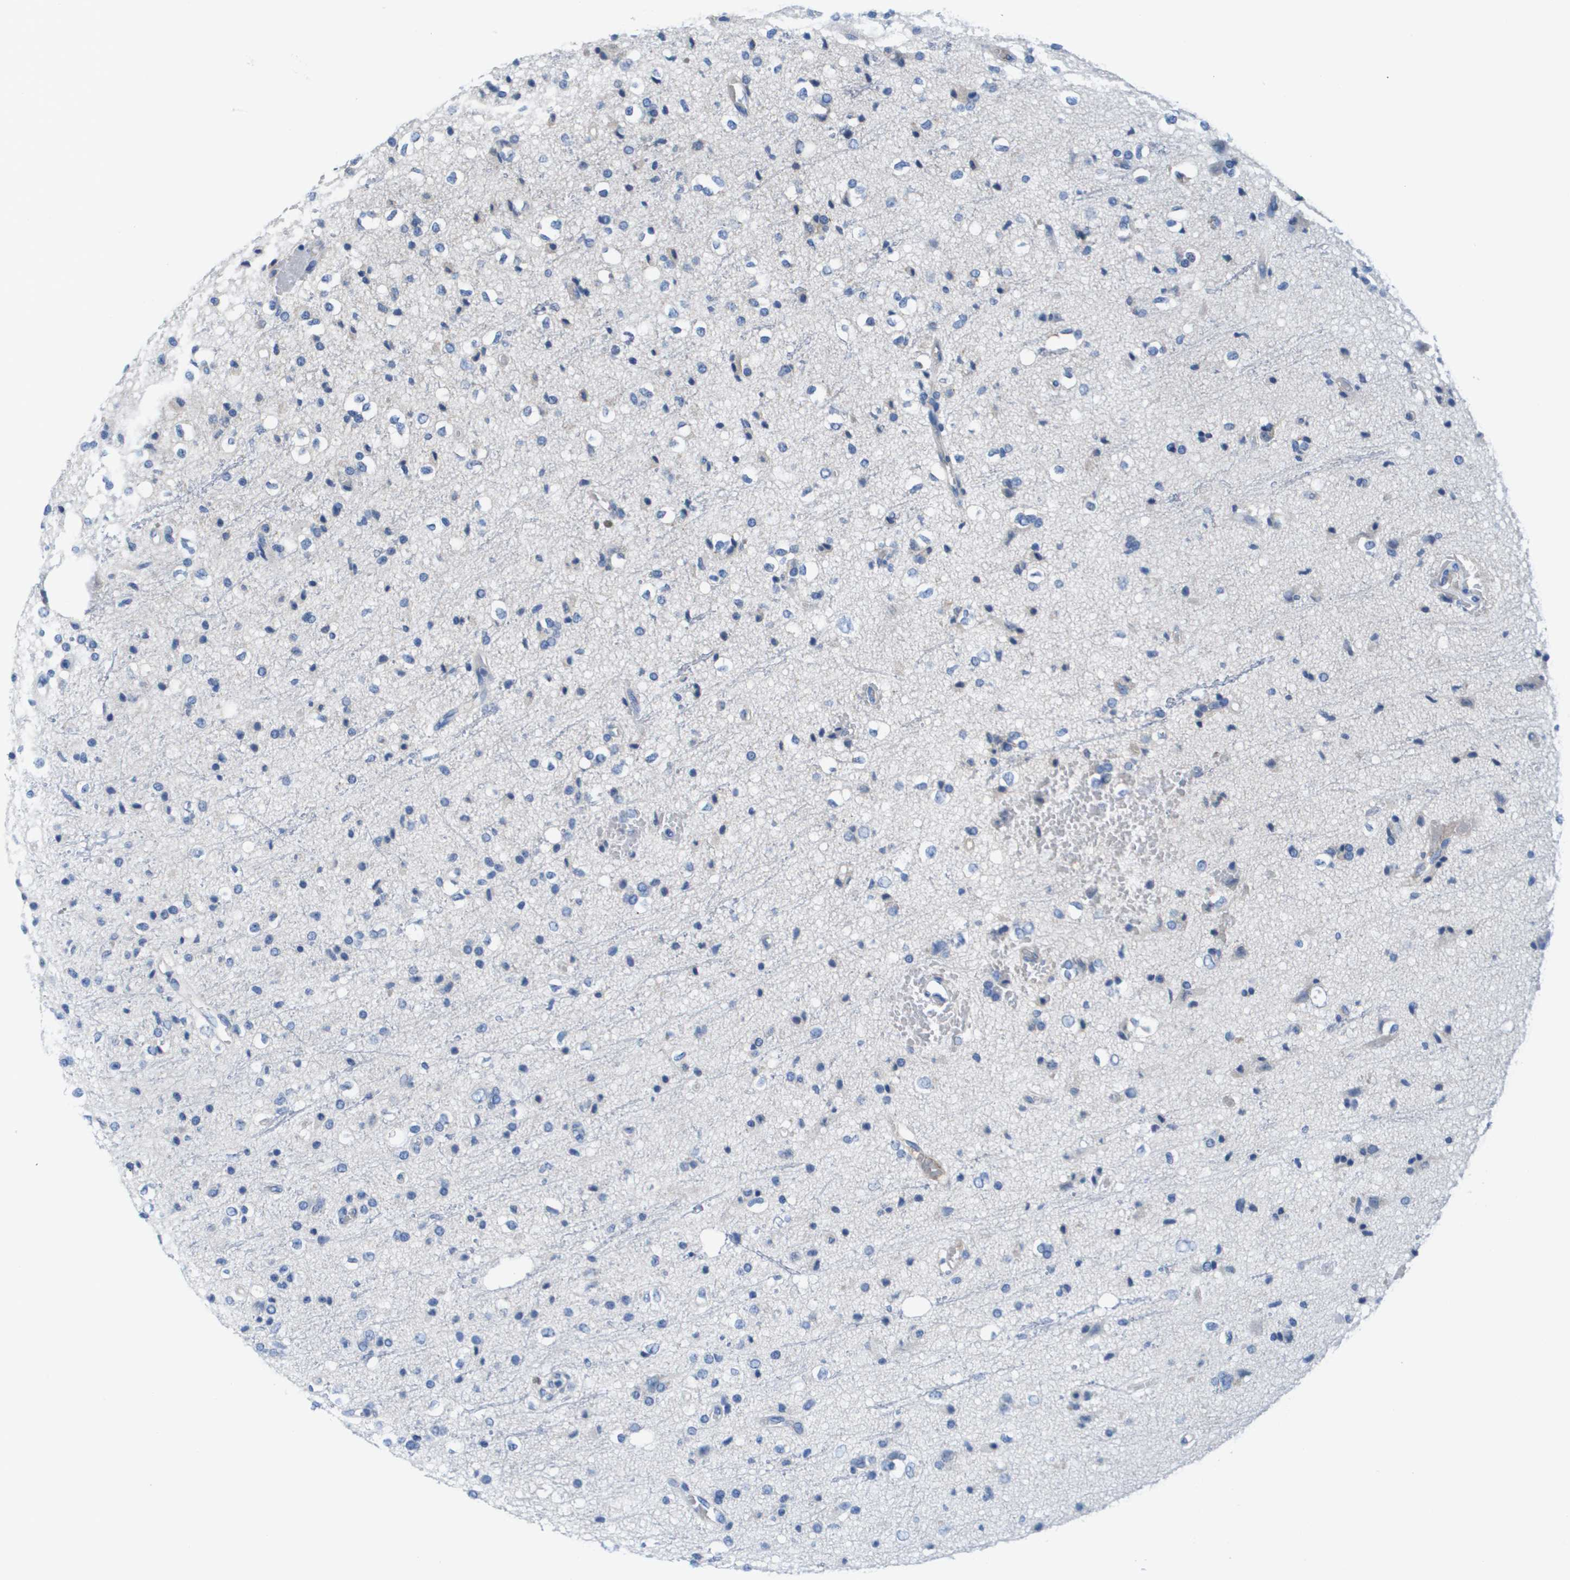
{"staining": {"intensity": "negative", "quantity": "none", "location": "none"}, "tissue": "glioma", "cell_type": "Tumor cells", "image_type": "cancer", "snomed": [{"axis": "morphology", "description": "Glioma, malignant, High grade"}, {"axis": "topography", "description": "Brain"}], "caption": "An image of human malignant glioma (high-grade) is negative for staining in tumor cells.", "gene": "APOA1", "patient": {"sex": "female", "age": 59}}